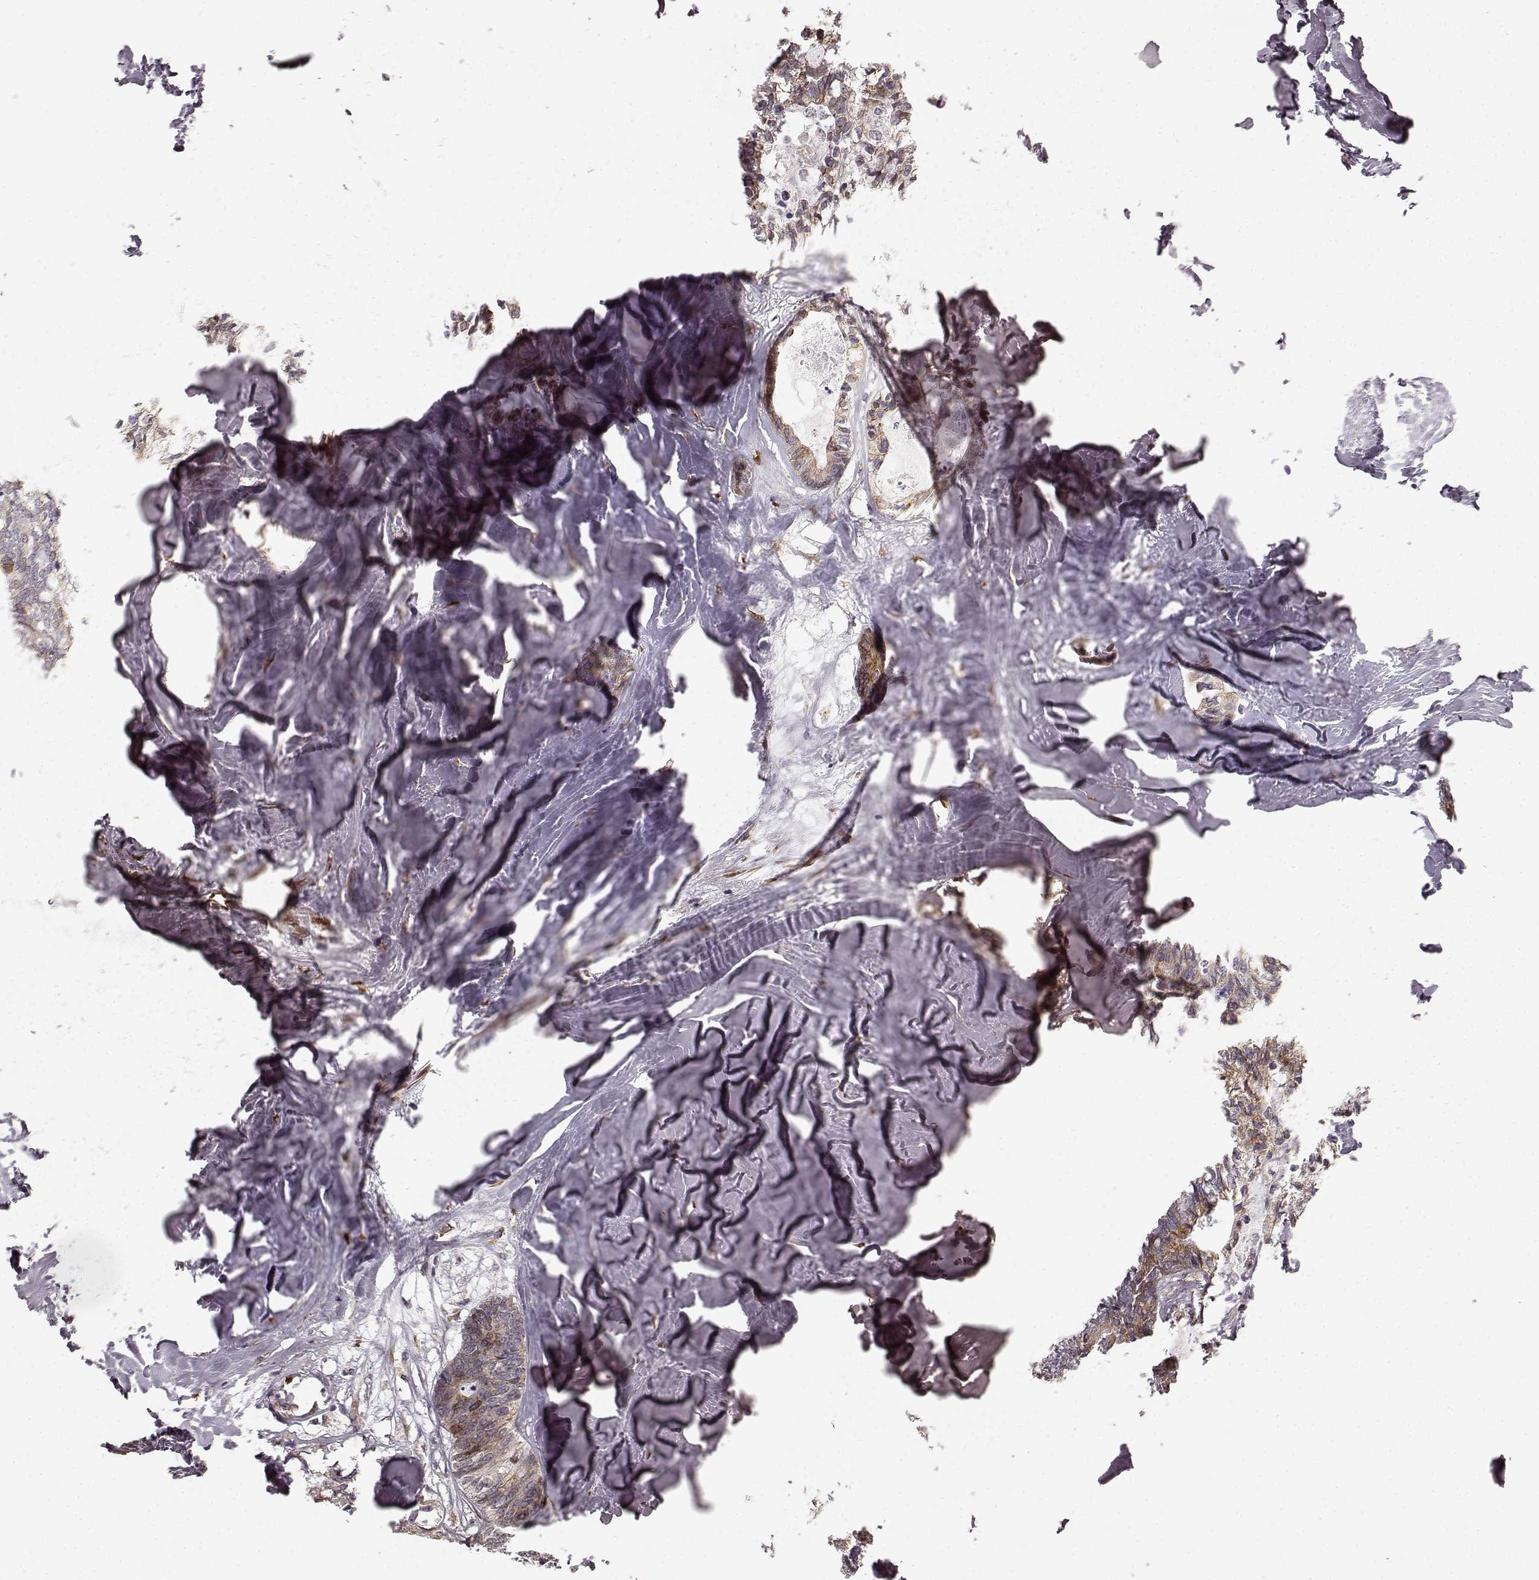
{"staining": {"intensity": "weak", "quantity": ">75%", "location": "cytoplasmic/membranous"}, "tissue": "colorectal cancer", "cell_type": "Tumor cells", "image_type": "cancer", "snomed": [{"axis": "morphology", "description": "Adenocarcinoma, NOS"}, {"axis": "topography", "description": "Colon"}, {"axis": "topography", "description": "Rectum"}], "caption": "Human colorectal cancer stained with a protein marker demonstrates weak staining in tumor cells.", "gene": "TMEM14A", "patient": {"sex": "male", "age": 57}}